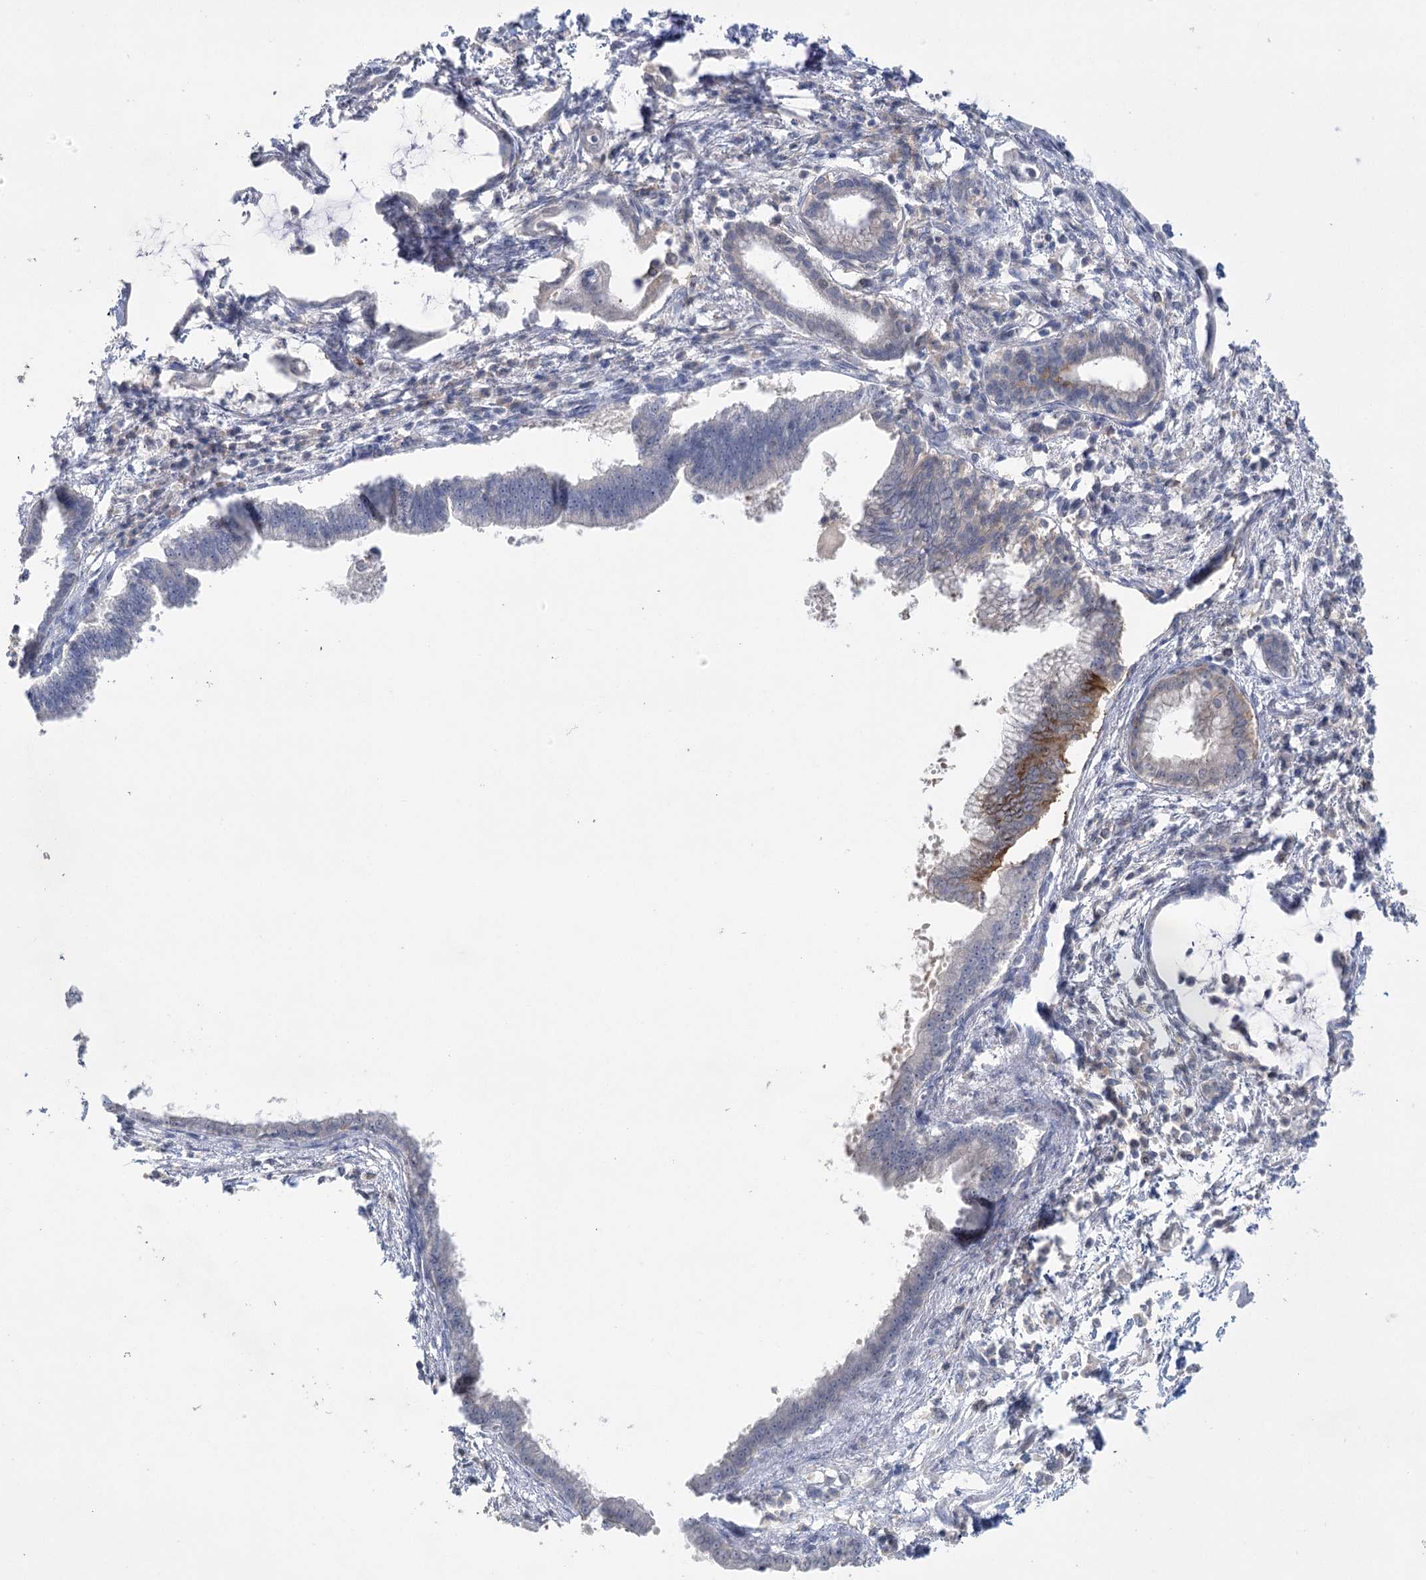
{"staining": {"intensity": "moderate", "quantity": "<25%", "location": "cytoplasmic/membranous"}, "tissue": "pancreatic cancer", "cell_type": "Tumor cells", "image_type": "cancer", "snomed": [{"axis": "morphology", "description": "Adenocarcinoma, NOS"}, {"axis": "topography", "description": "Pancreas"}], "caption": "Human pancreatic cancer stained with a brown dye reveals moderate cytoplasmic/membranous positive staining in about <25% of tumor cells.", "gene": "TRAF3IP1", "patient": {"sex": "female", "age": 55}}